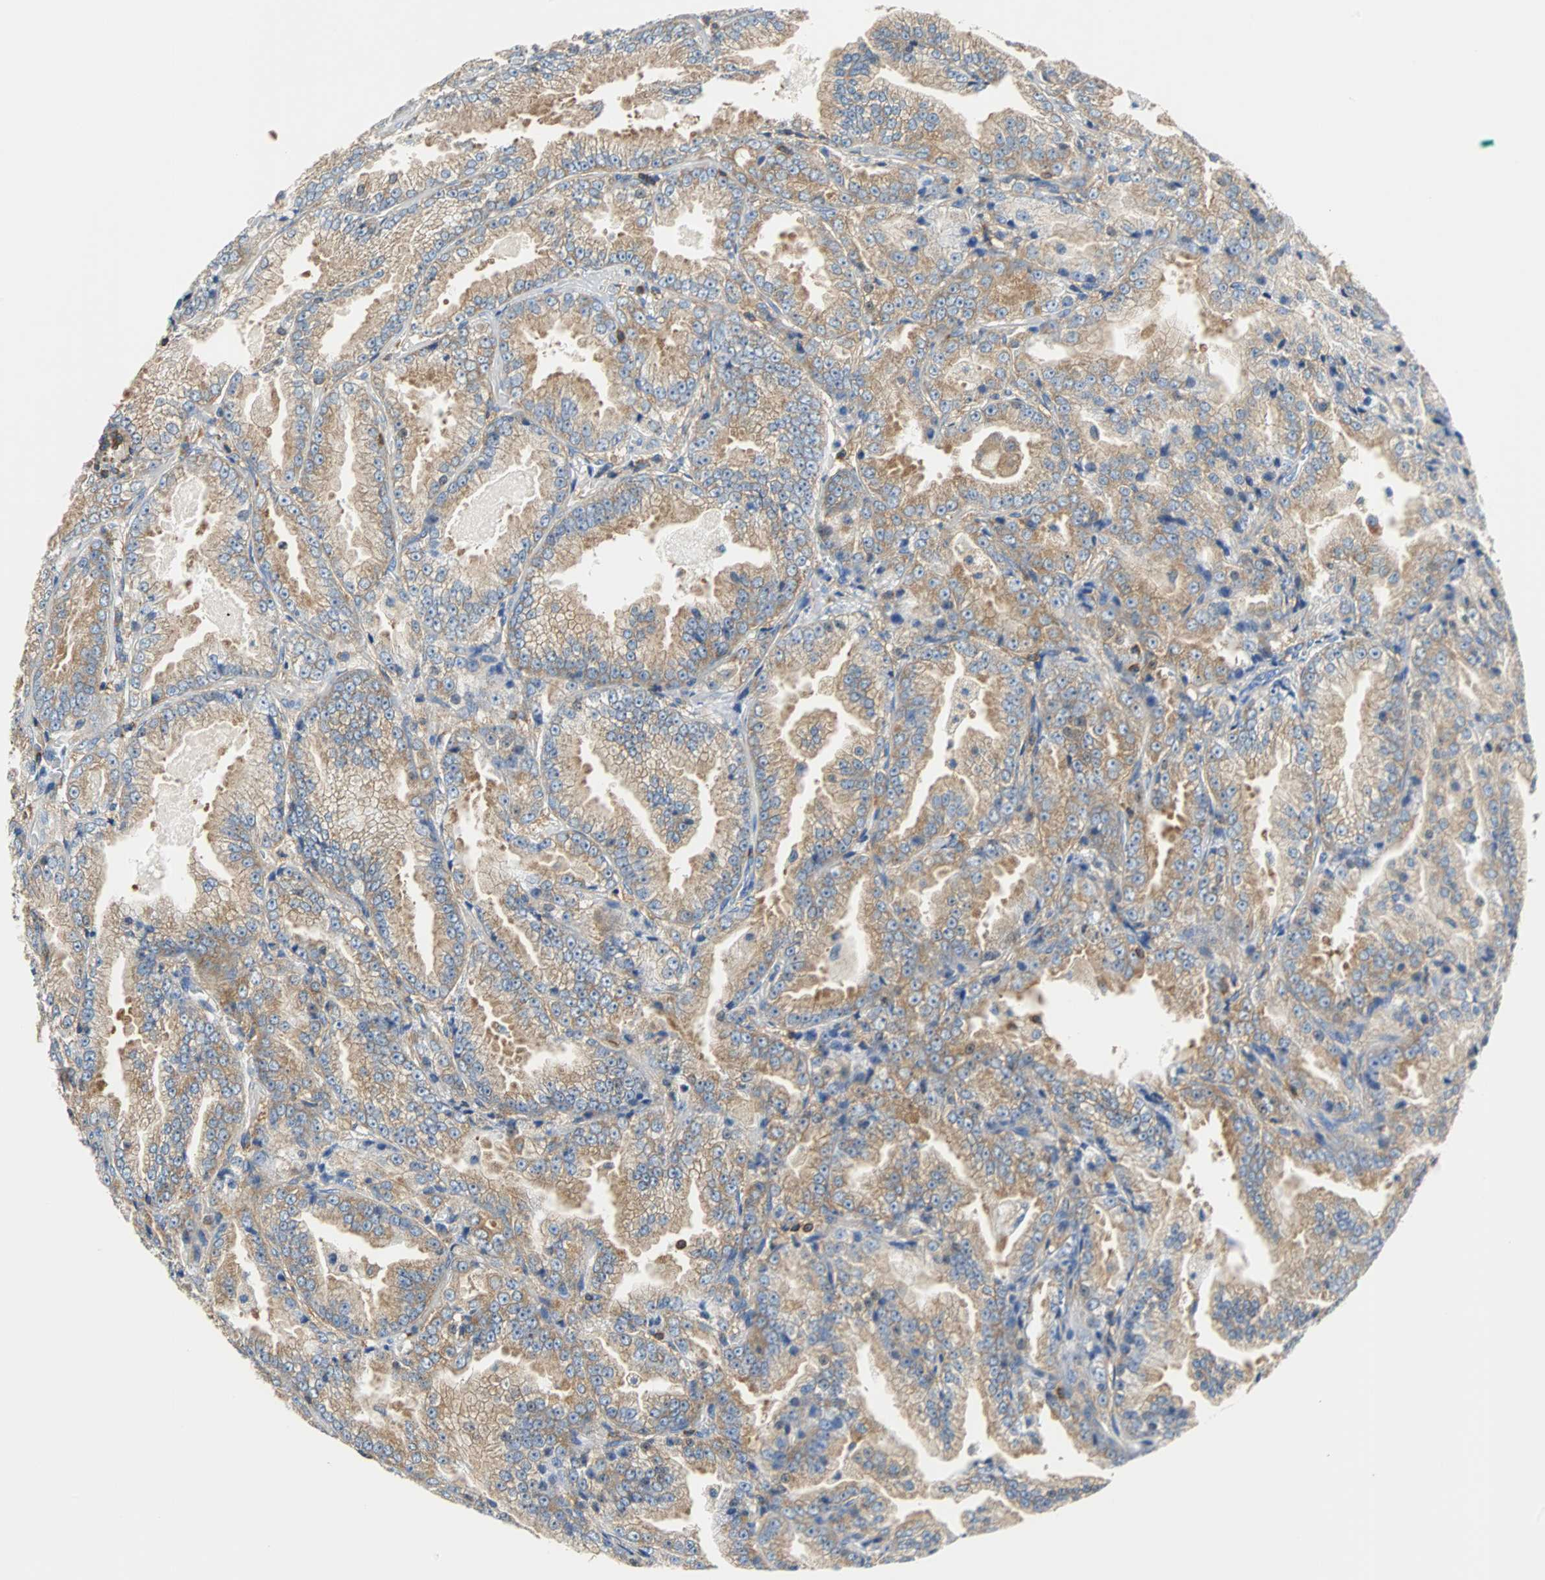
{"staining": {"intensity": "moderate", "quantity": ">75%", "location": "cytoplasmic/membranous"}, "tissue": "prostate cancer", "cell_type": "Tumor cells", "image_type": "cancer", "snomed": [{"axis": "morphology", "description": "Adenocarcinoma, High grade"}, {"axis": "topography", "description": "Prostate"}], "caption": "Prostate high-grade adenocarcinoma was stained to show a protein in brown. There is medium levels of moderate cytoplasmic/membranous expression in approximately >75% of tumor cells.", "gene": "TSC22D4", "patient": {"sex": "male", "age": 61}}